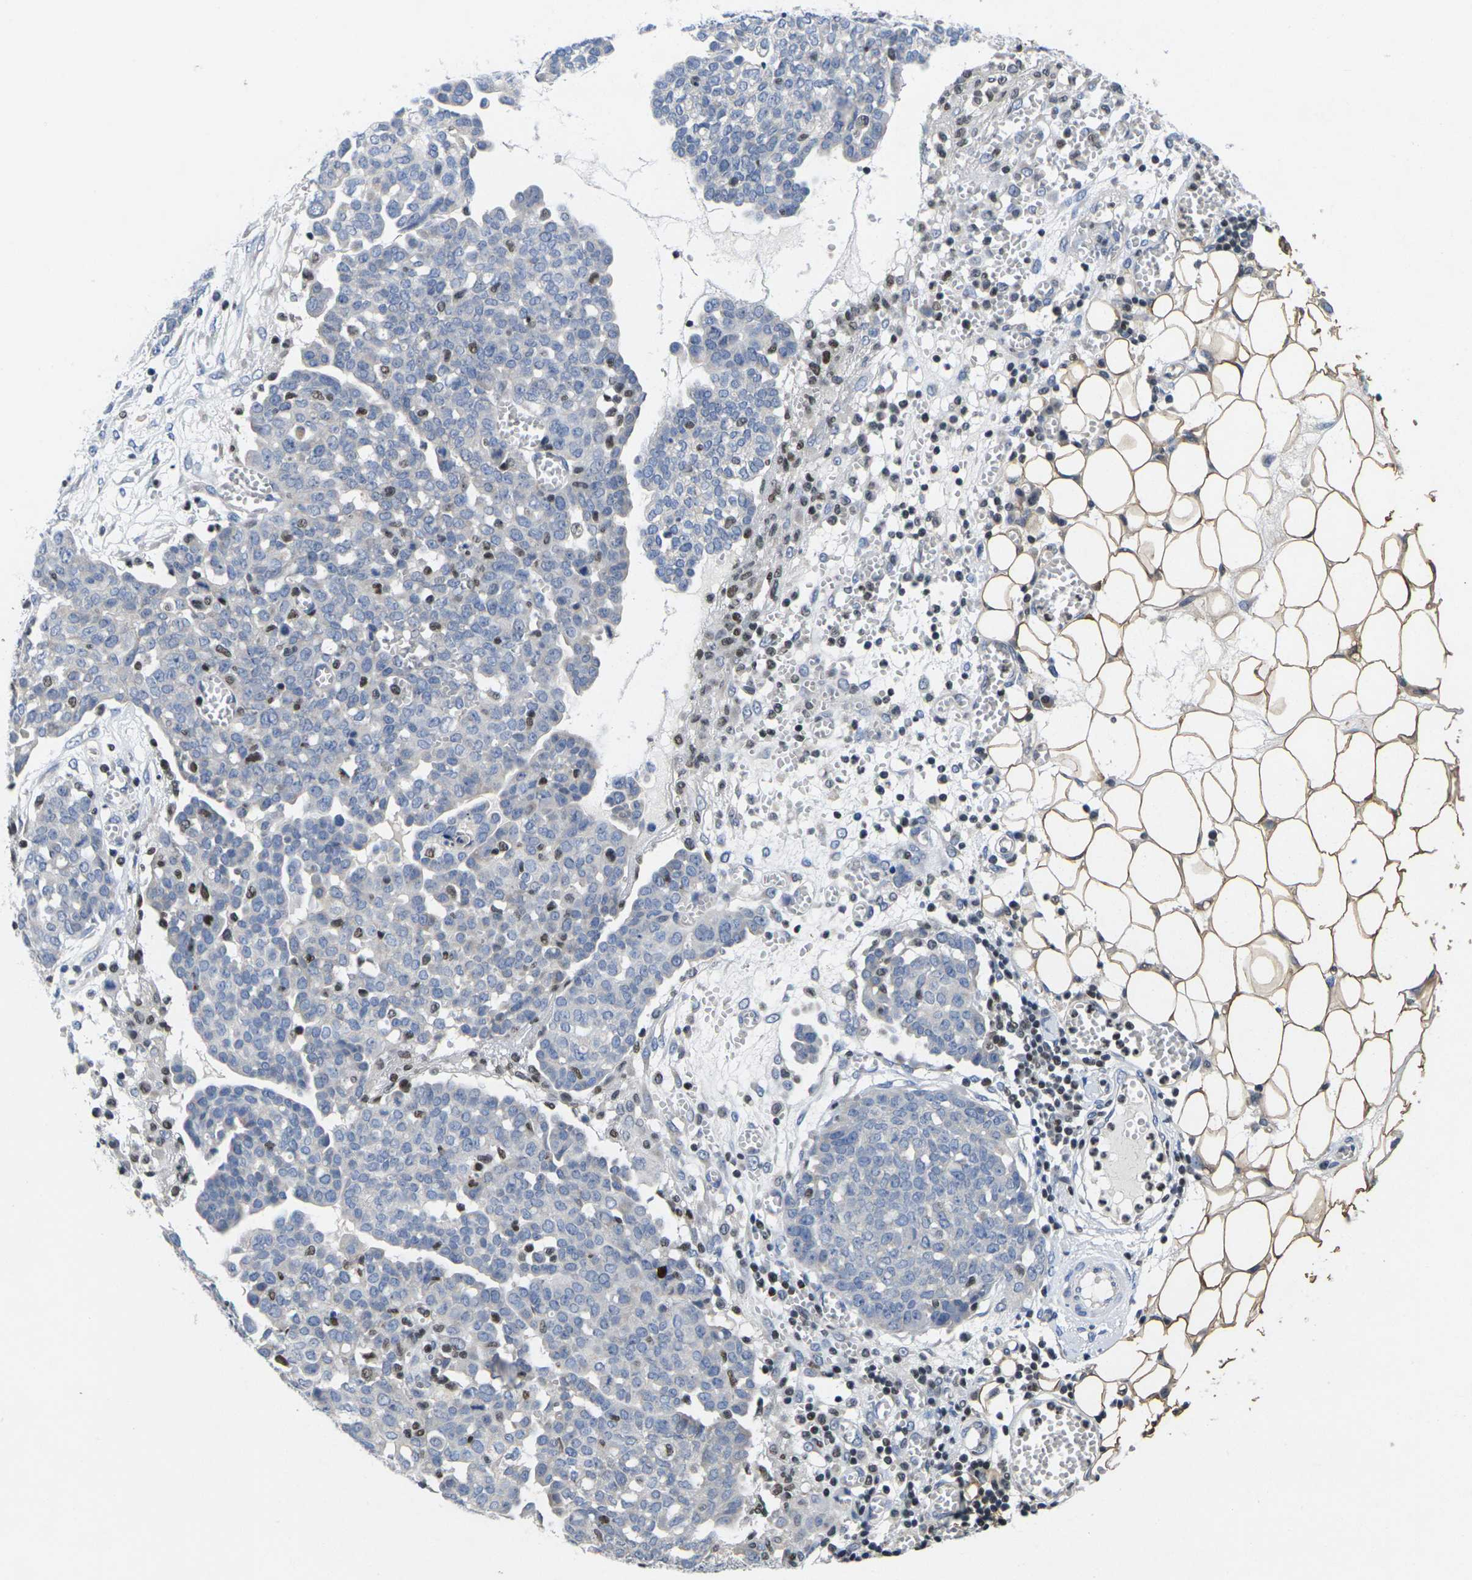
{"staining": {"intensity": "negative", "quantity": "none", "location": "none"}, "tissue": "ovarian cancer", "cell_type": "Tumor cells", "image_type": "cancer", "snomed": [{"axis": "morphology", "description": "Cystadenocarcinoma, serous, NOS"}, {"axis": "topography", "description": "Soft tissue"}, {"axis": "topography", "description": "Ovary"}], "caption": "Immunohistochemistry micrograph of neoplastic tissue: human ovarian serous cystadenocarcinoma stained with DAB displays no significant protein expression in tumor cells.", "gene": "IKZF1", "patient": {"sex": "female", "age": 57}}